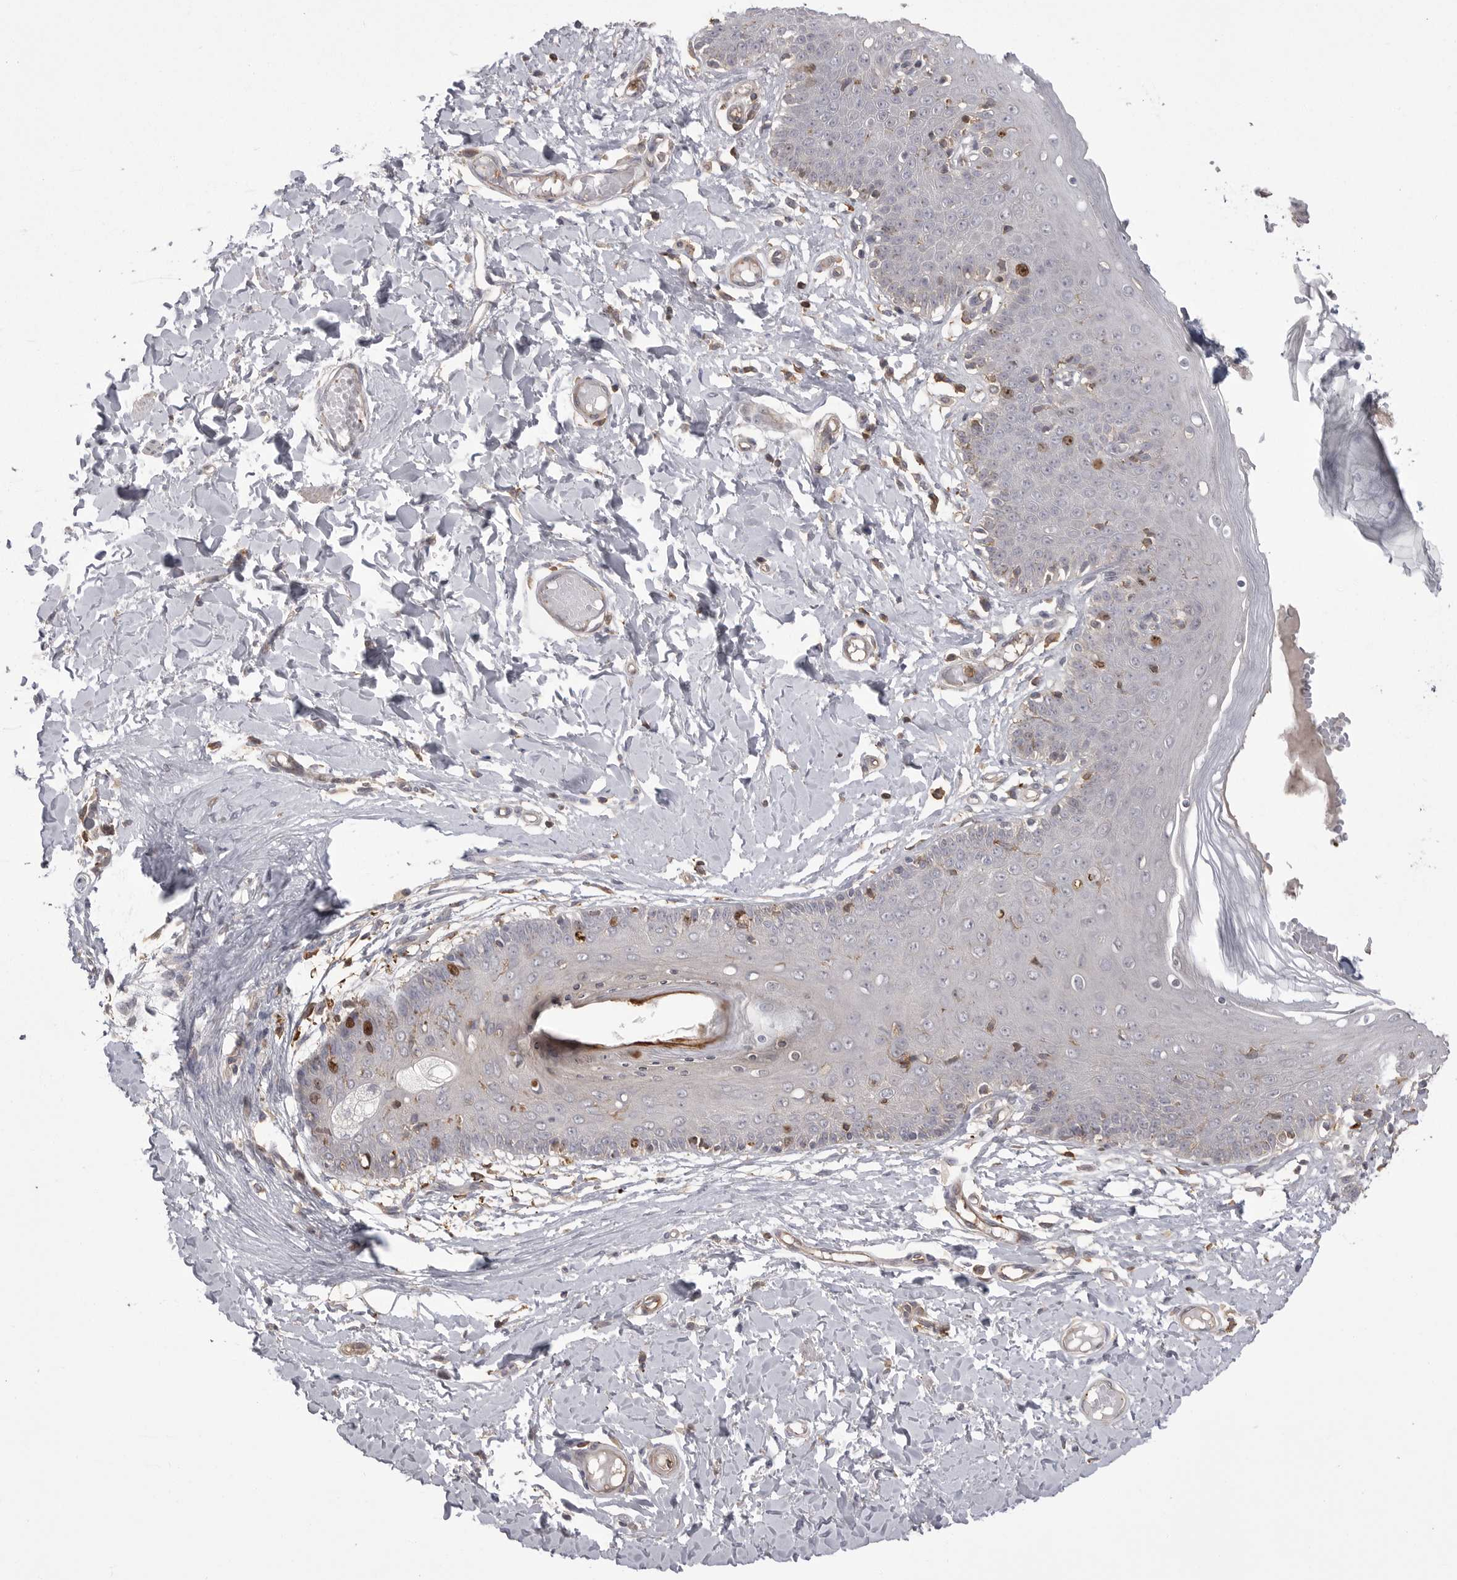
{"staining": {"intensity": "strong", "quantity": "<25%", "location": "nuclear"}, "tissue": "skin", "cell_type": "Epidermal cells", "image_type": "normal", "snomed": [{"axis": "morphology", "description": "Normal tissue, NOS"}, {"axis": "topography", "description": "Vulva"}], "caption": "The photomicrograph demonstrates a brown stain indicating the presence of a protein in the nuclear of epidermal cells in skin.", "gene": "TOP2A", "patient": {"sex": "female", "age": 66}}